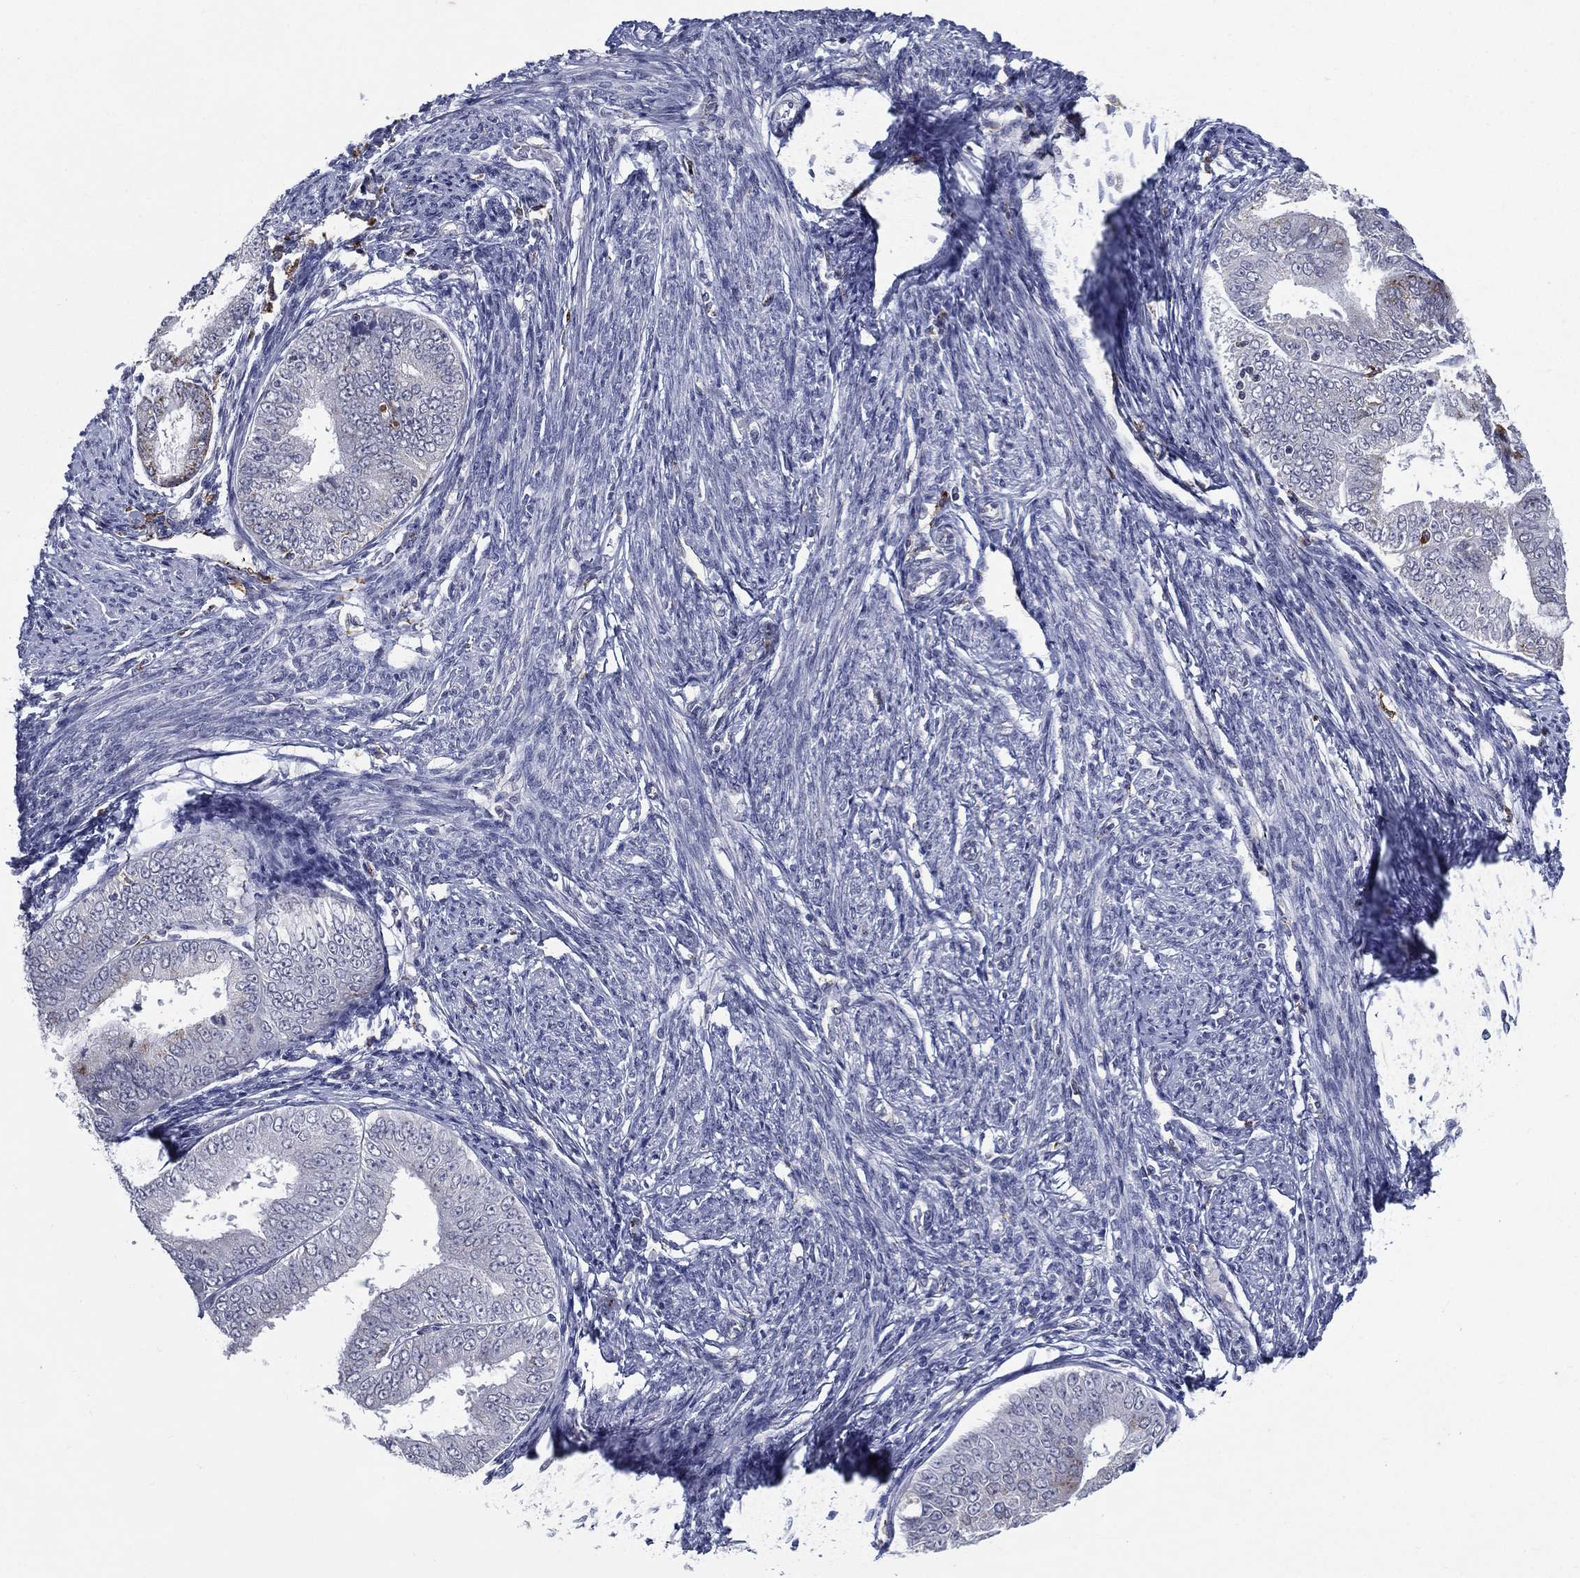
{"staining": {"intensity": "negative", "quantity": "none", "location": "none"}, "tissue": "endometrial cancer", "cell_type": "Tumor cells", "image_type": "cancer", "snomed": [{"axis": "morphology", "description": "Adenocarcinoma, NOS"}, {"axis": "topography", "description": "Endometrium"}], "caption": "This is an immunohistochemistry (IHC) histopathology image of adenocarcinoma (endometrial). There is no staining in tumor cells.", "gene": "EVI2B", "patient": {"sex": "female", "age": 63}}